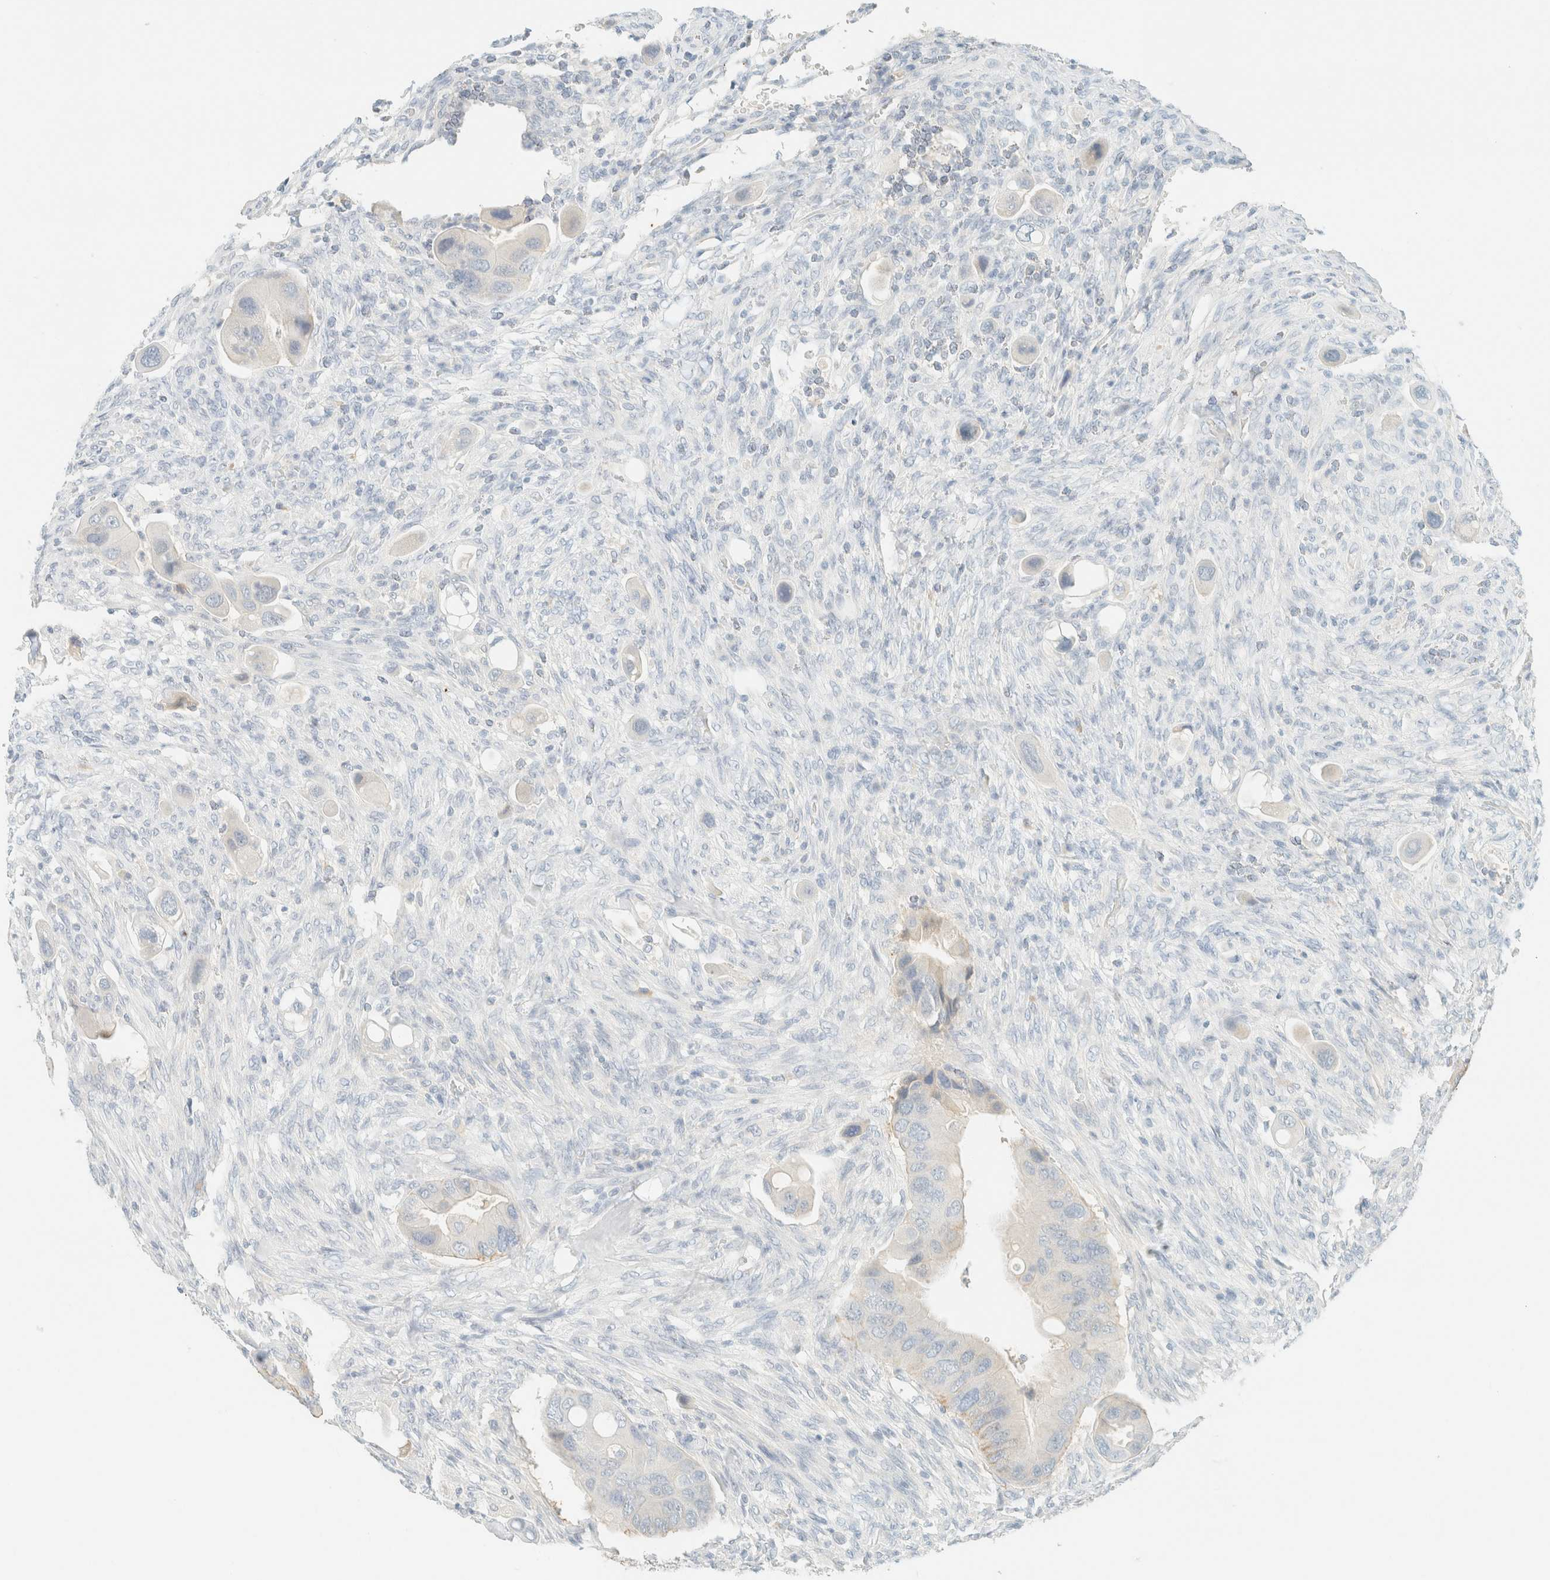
{"staining": {"intensity": "negative", "quantity": "none", "location": "none"}, "tissue": "colorectal cancer", "cell_type": "Tumor cells", "image_type": "cancer", "snomed": [{"axis": "morphology", "description": "Adenocarcinoma, NOS"}, {"axis": "topography", "description": "Rectum"}], "caption": "A micrograph of human adenocarcinoma (colorectal) is negative for staining in tumor cells. Brightfield microscopy of immunohistochemistry (IHC) stained with DAB (3,3'-diaminobenzidine) (brown) and hematoxylin (blue), captured at high magnification.", "gene": "GPA33", "patient": {"sex": "female", "age": 57}}